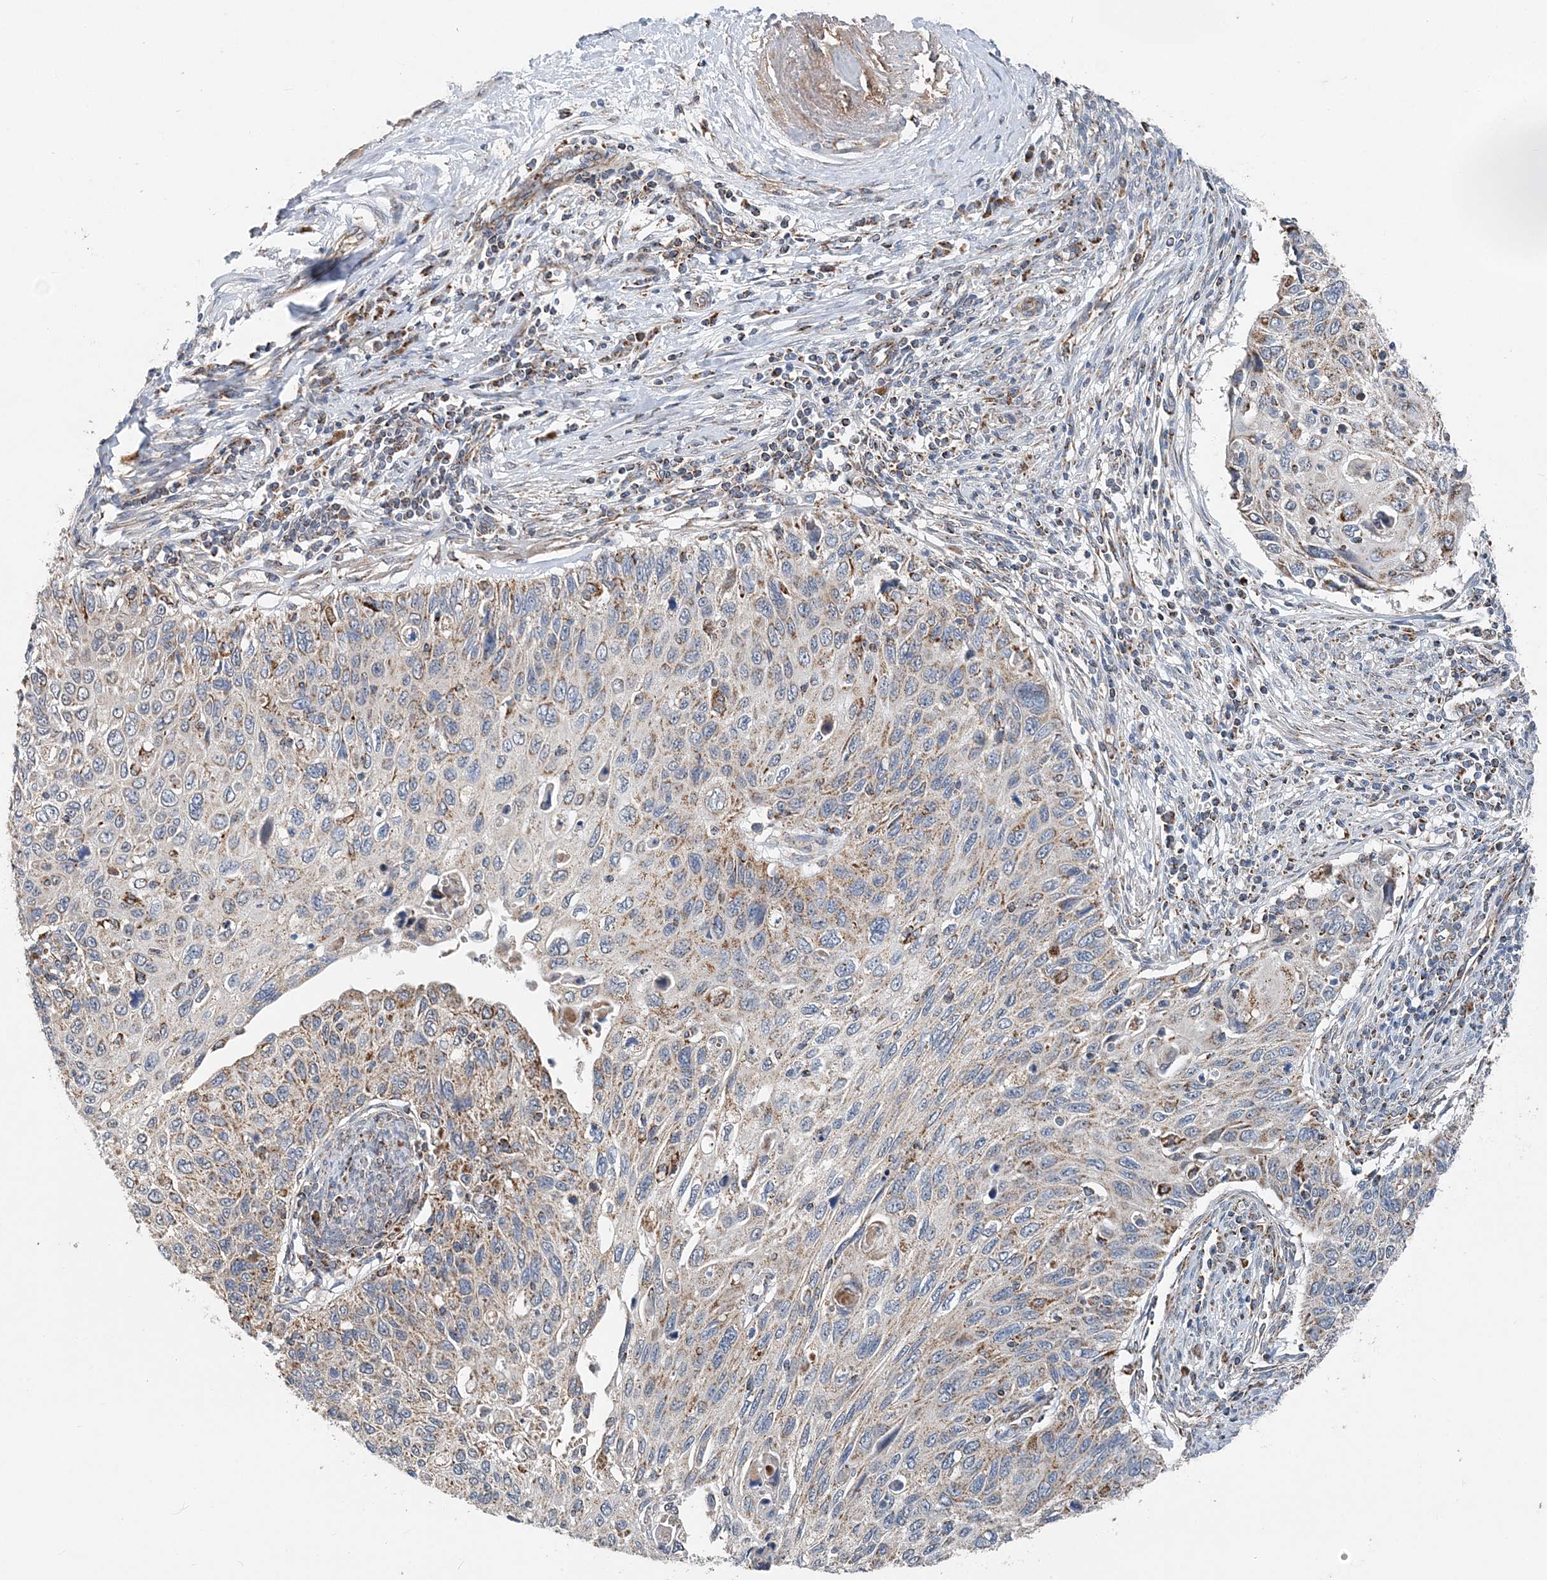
{"staining": {"intensity": "moderate", "quantity": "25%-75%", "location": "cytoplasmic/membranous"}, "tissue": "cervical cancer", "cell_type": "Tumor cells", "image_type": "cancer", "snomed": [{"axis": "morphology", "description": "Squamous cell carcinoma, NOS"}, {"axis": "topography", "description": "Cervix"}], "caption": "A high-resolution image shows immunohistochemistry (IHC) staining of cervical squamous cell carcinoma, which displays moderate cytoplasmic/membranous expression in about 25%-75% of tumor cells.", "gene": "SPRY2", "patient": {"sex": "female", "age": 70}}